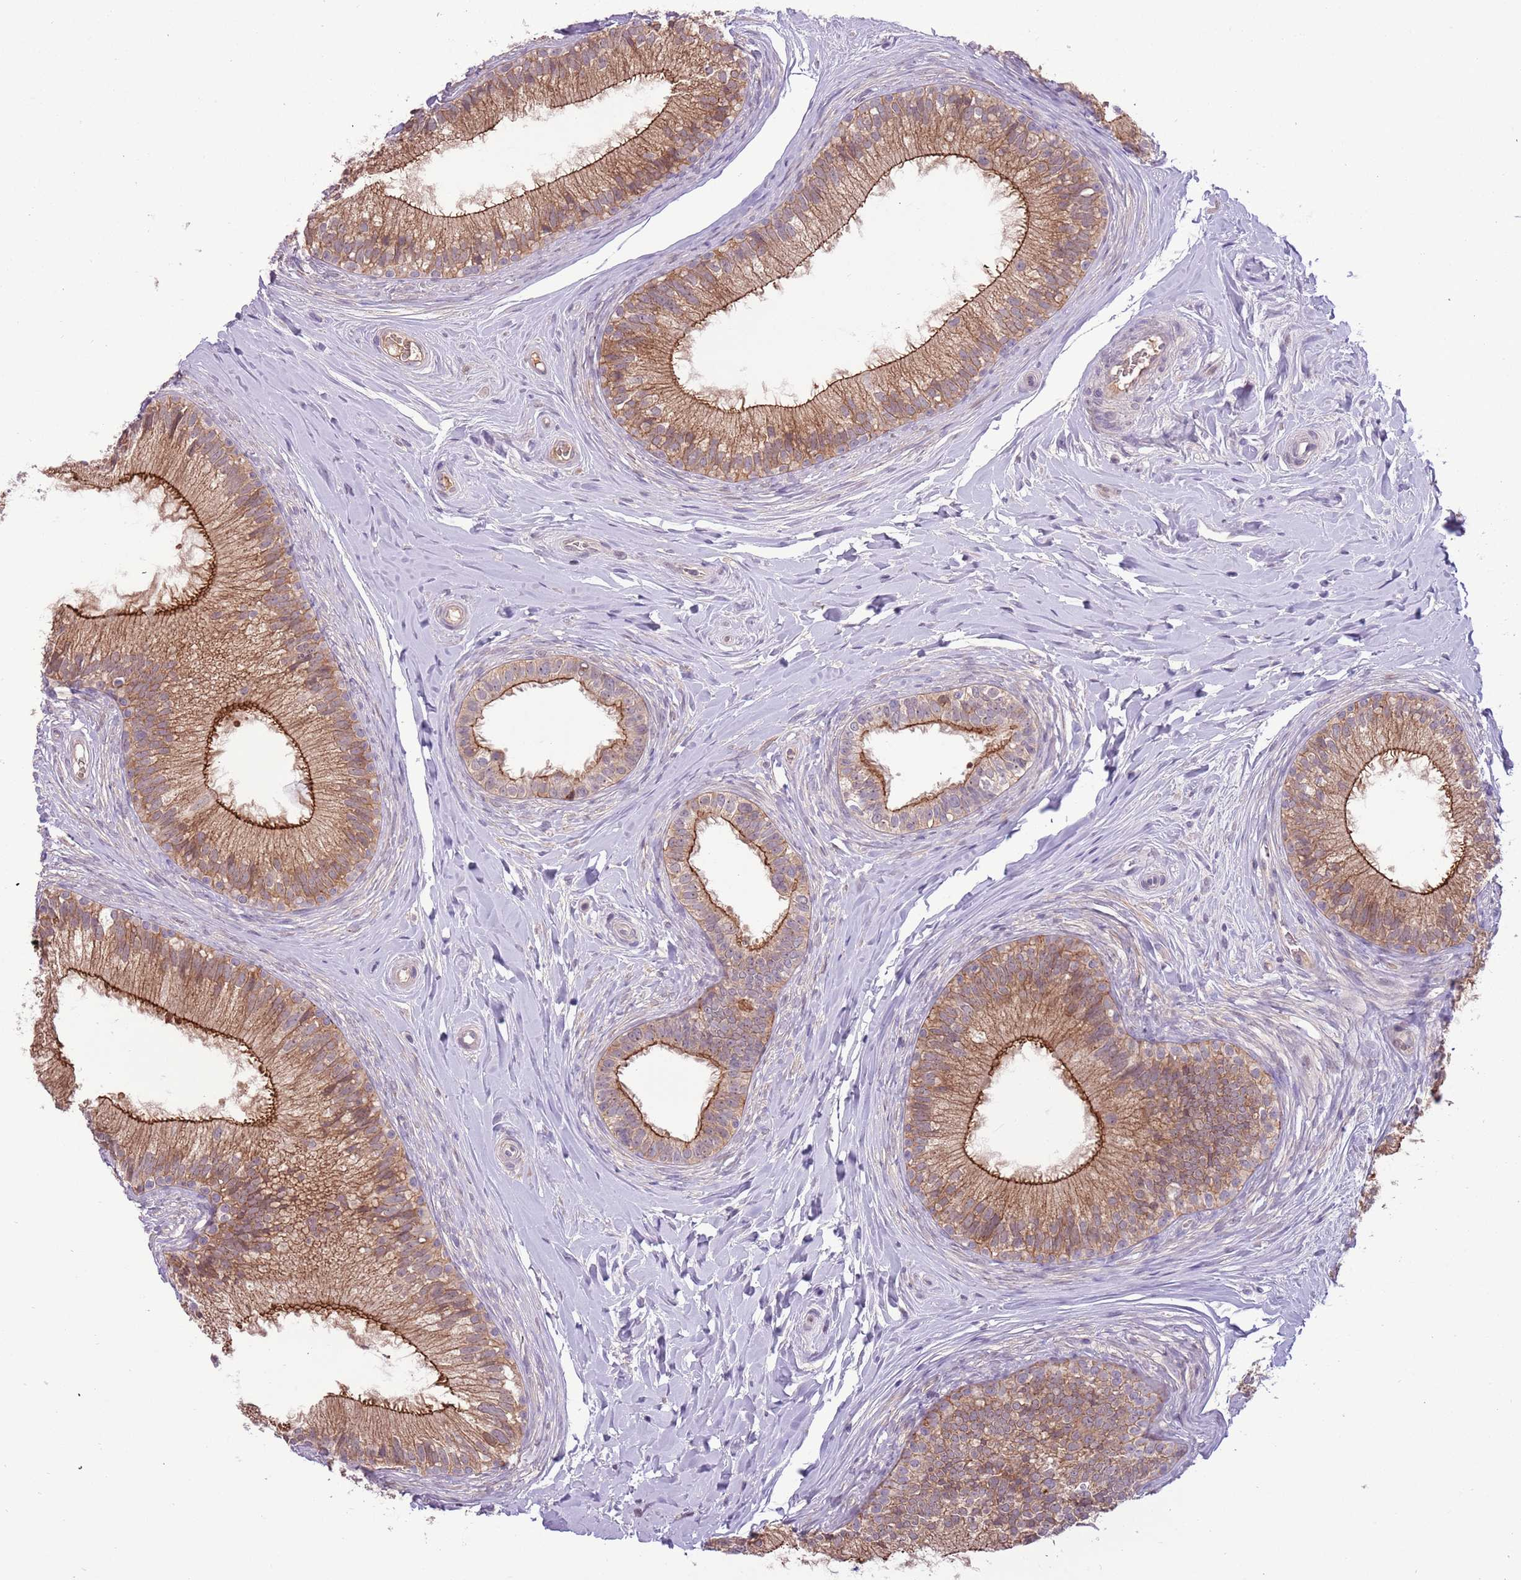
{"staining": {"intensity": "moderate", "quantity": ">75%", "location": "cytoplasmic/membranous"}, "tissue": "epididymis", "cell_type": "Glandular cells", "image_type": "normal", "snomed": [{"axis": "morphology", "description": "Normal tissue, NOS"}, {"axis": "topography", "description": "Epididymis"}], "caption": "Benign epididymis demonstrates moderate cytoplasmic/membranous positivity in about >75% of glandular cells, visualized by immunohistochemistry.", "gene": "SHROOM3", "patient": {"sex": "male", "age": 33}}